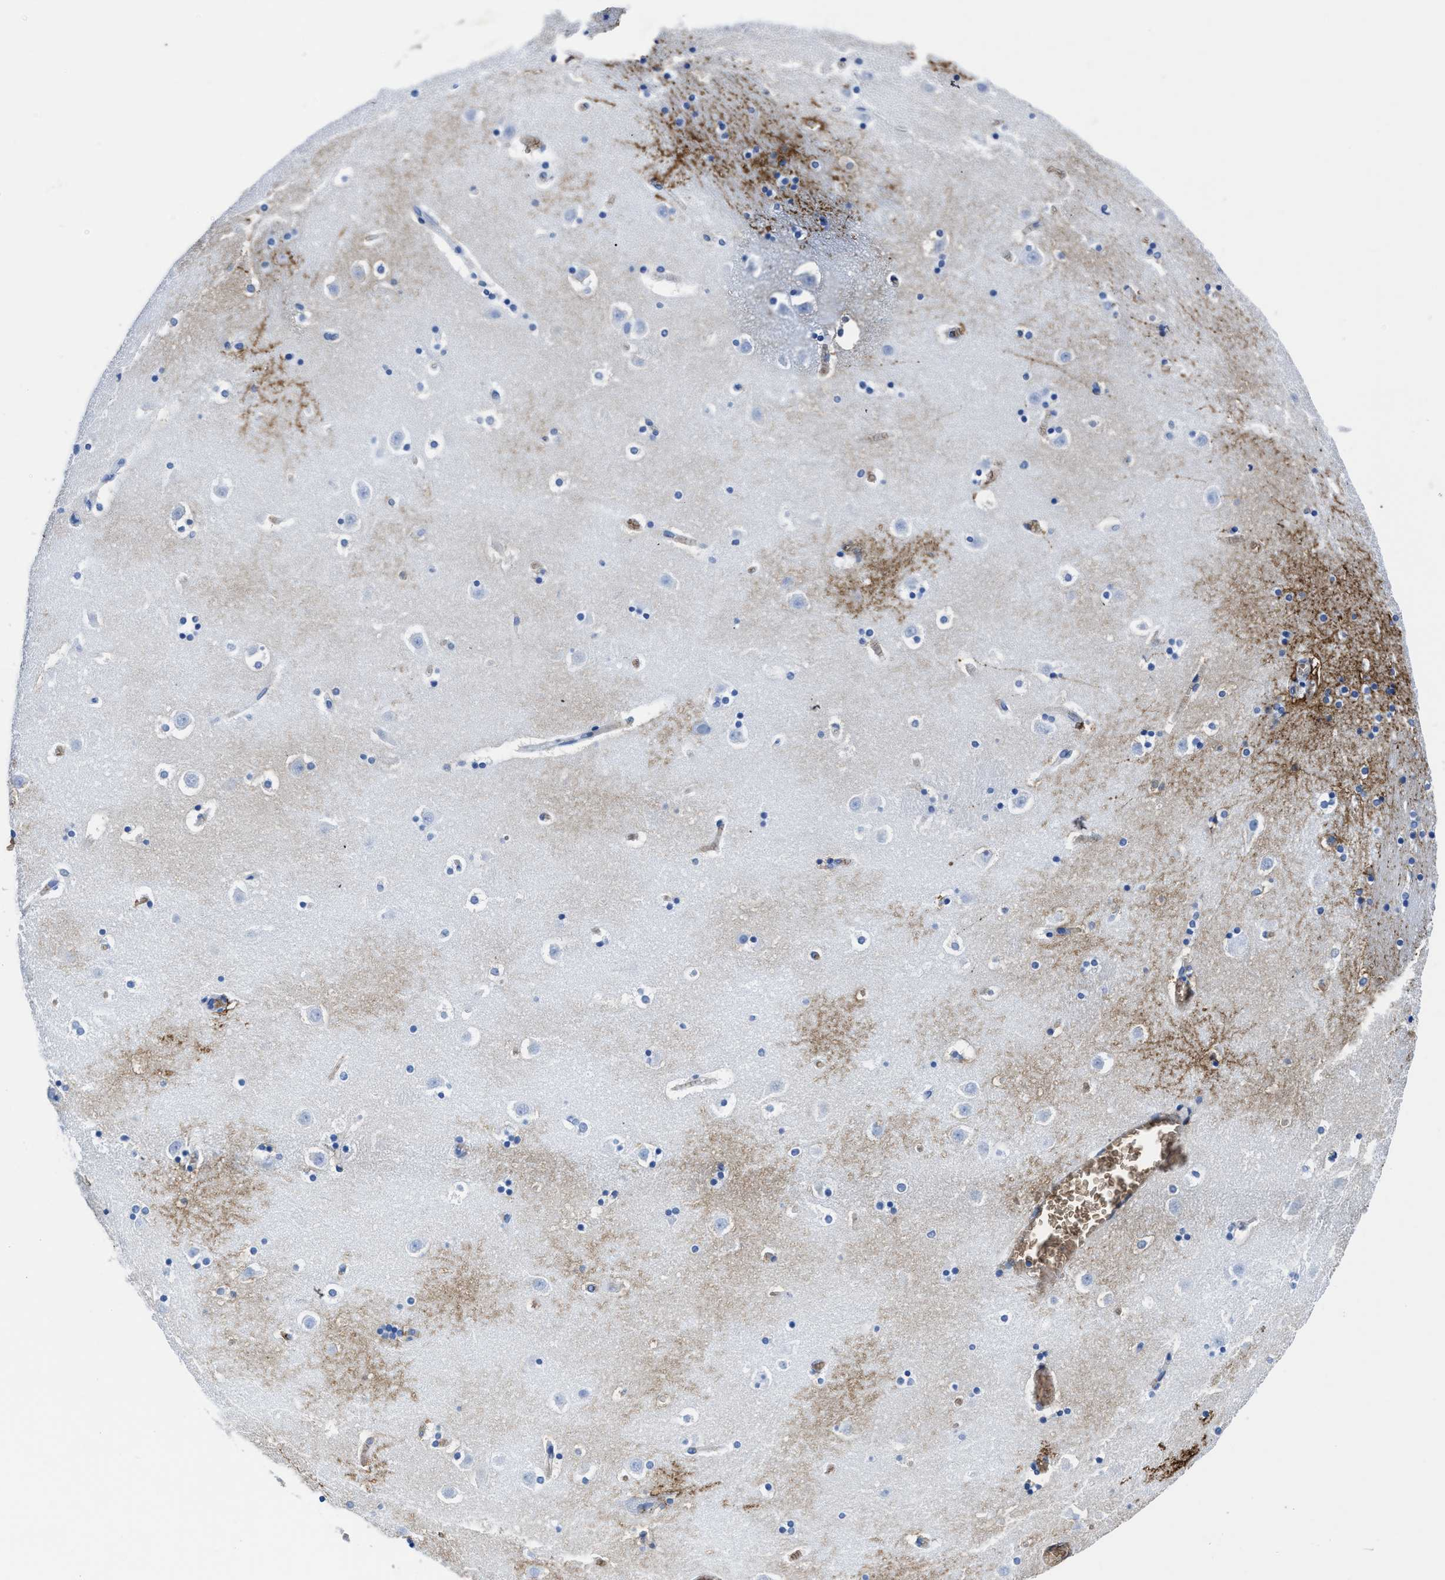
{"staining": {"intensity": "strong", "quantity": "<25%", "location": "cytoplasmic/membranous"}, "tissue": "caudate", "cell_type": "Glial cells", "image_type": "normal", "snomed": [{"axis": "morphology", "description": "Normal tissue, NOS"}, {"axis": "topography", "description": "Lateral ventricle wall"}], "caption": "Caudate stained with DAB (3,3'-diaminobenzidine) immunohistochemistry demonstrates medium levels of strong cytoplasmic/membranous positivity in approximately <25% of glial cells.", "gene": "AQP1", "patient": {"sex": "male", "age": 45}}